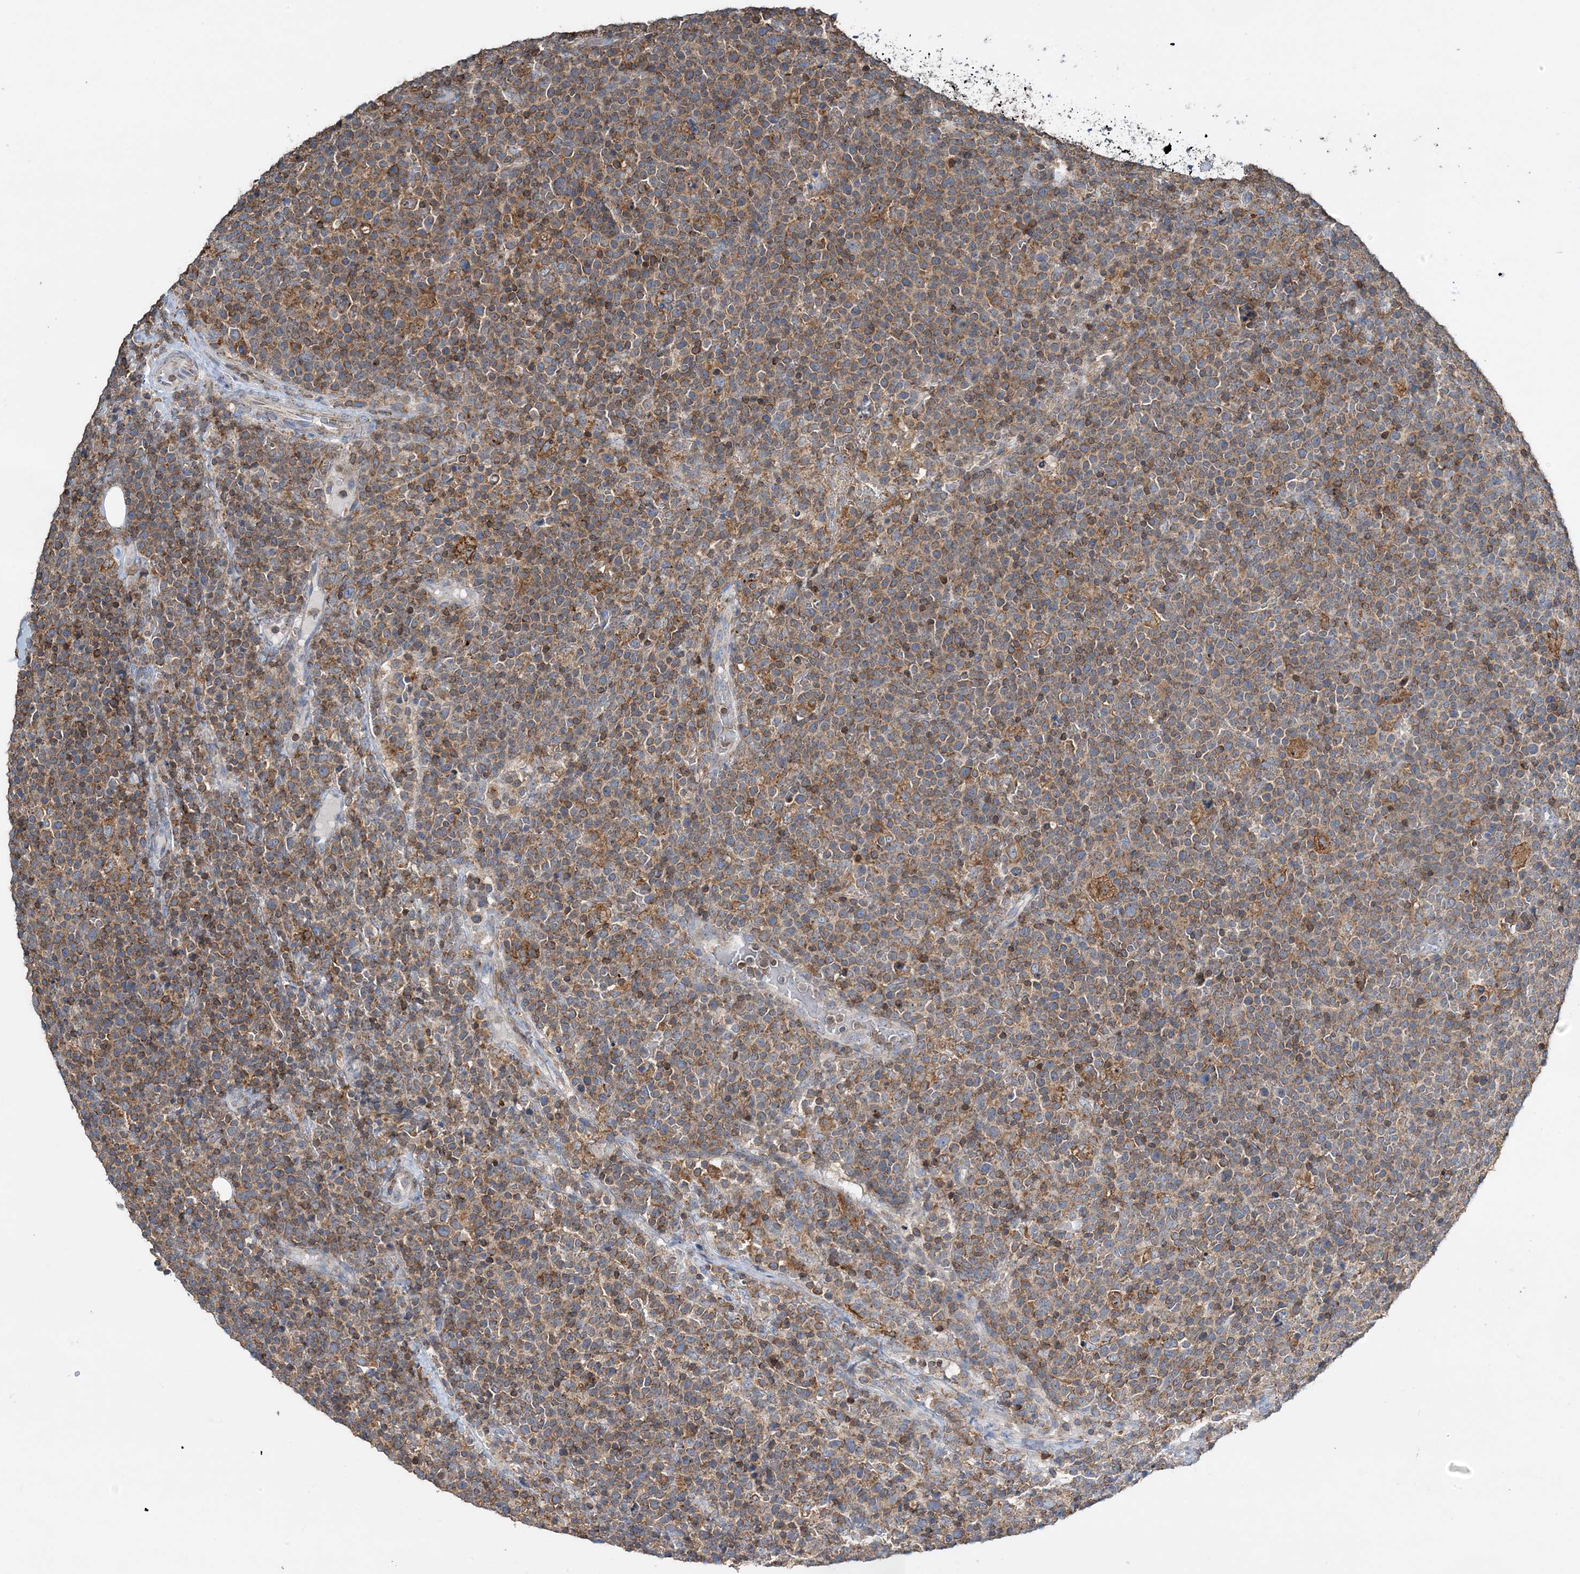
{"staining": {"intensity": "moderate", "quantity": ">75%", "location": "cytoplasmic/membranous"}, "tissue": "lymphoma", "cell_type": "Tumor cells", "image_type": "cancer", "snomed": [{"axis": "morphology", "description": "Malignant lymphoma, non-Hodgkin's type, High grade"}, {"axis": "topography", "description": "Lymph node"}], "caption": "IHC histopathology image of high-grade malignant lymphoma, non-Hodgkin's type stained for a protein (brown), which exhibits medium levels of moderate cytoplasmic/membranous positivity in approximately >75% of tumor cells.", "gene": "TMLHE", "patient": {"sex": "male", "age": 61}}